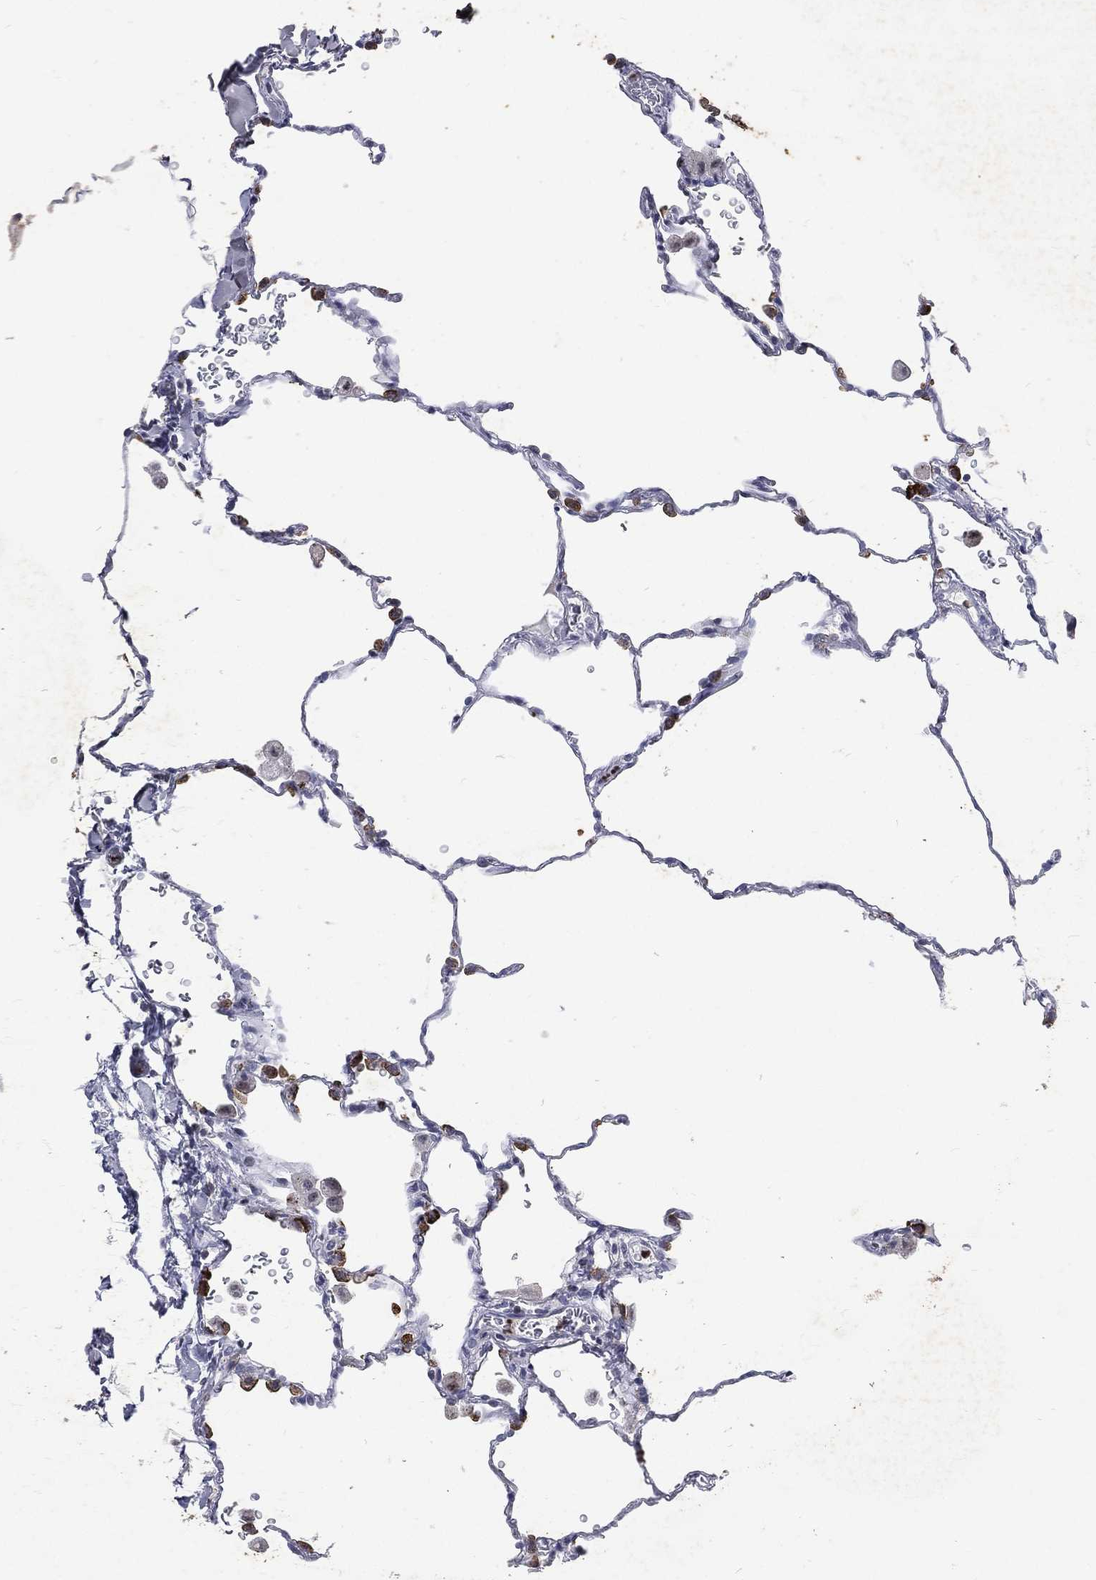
{"staining": {"intensity": "moderate", "quantity": "25%-75%", "location": "cytoplasmic/membranous"}, "tissue": "lung", "cell_type": "Alveolar cells", "image_type": "normal", "snomed": [{"axis": "morphology", "description": "Normal tissue, NOS"}, {"axis": "morphology", "description": "Adenocarcinoma, metastatic, NOS"}, {"axis": "topography", "description": "Lung"}], "caption": "Moderate cytoplasmic/membranous expression for a protein is appreciated in about 25%-75% of alveolar cells of unremarkable lung using immunohistochemistry.", "gene": "SLC34A2", "patient": {"sex": "male", "age": 45}}